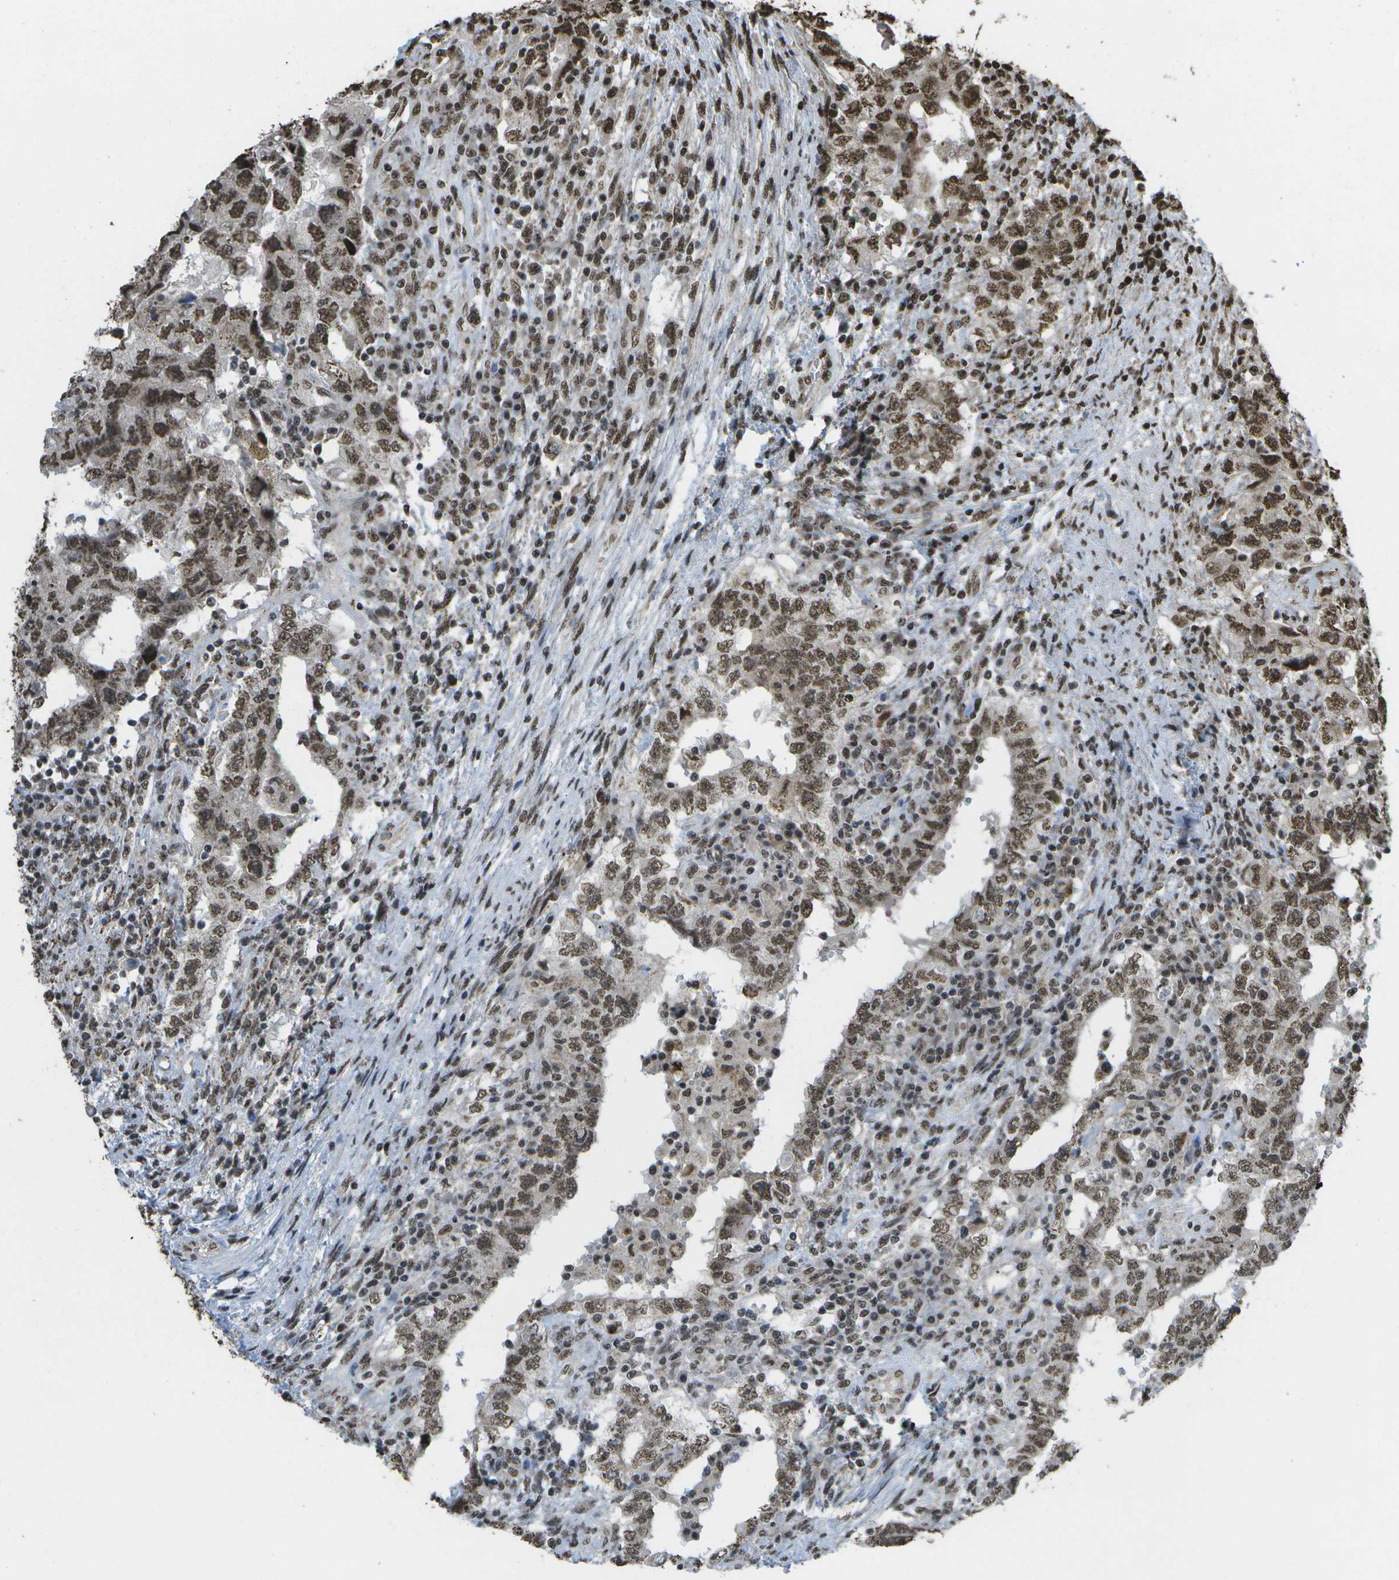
{"staining": {"intensity": "moderate", "quantity": ">75%", "location": "nuclear"}, "tissue": "testis cancer", "cell_type": "Tumor cells", "image_type": "cancer", "snomed": [{"axis": "morphology", "description": "Carcinoma, Embryonal, NOS"}, {"axis": "topography", "description": "Testis"}], "caption": "This histopathology image reveals immunohistochemistry (IHC) staining of testis embryonal carcinoma, with medium moderate nuclear positivity in about >75% of tumor cells.", "gene": "SPEN", "patient": {"sex": "male", "age": 26}}